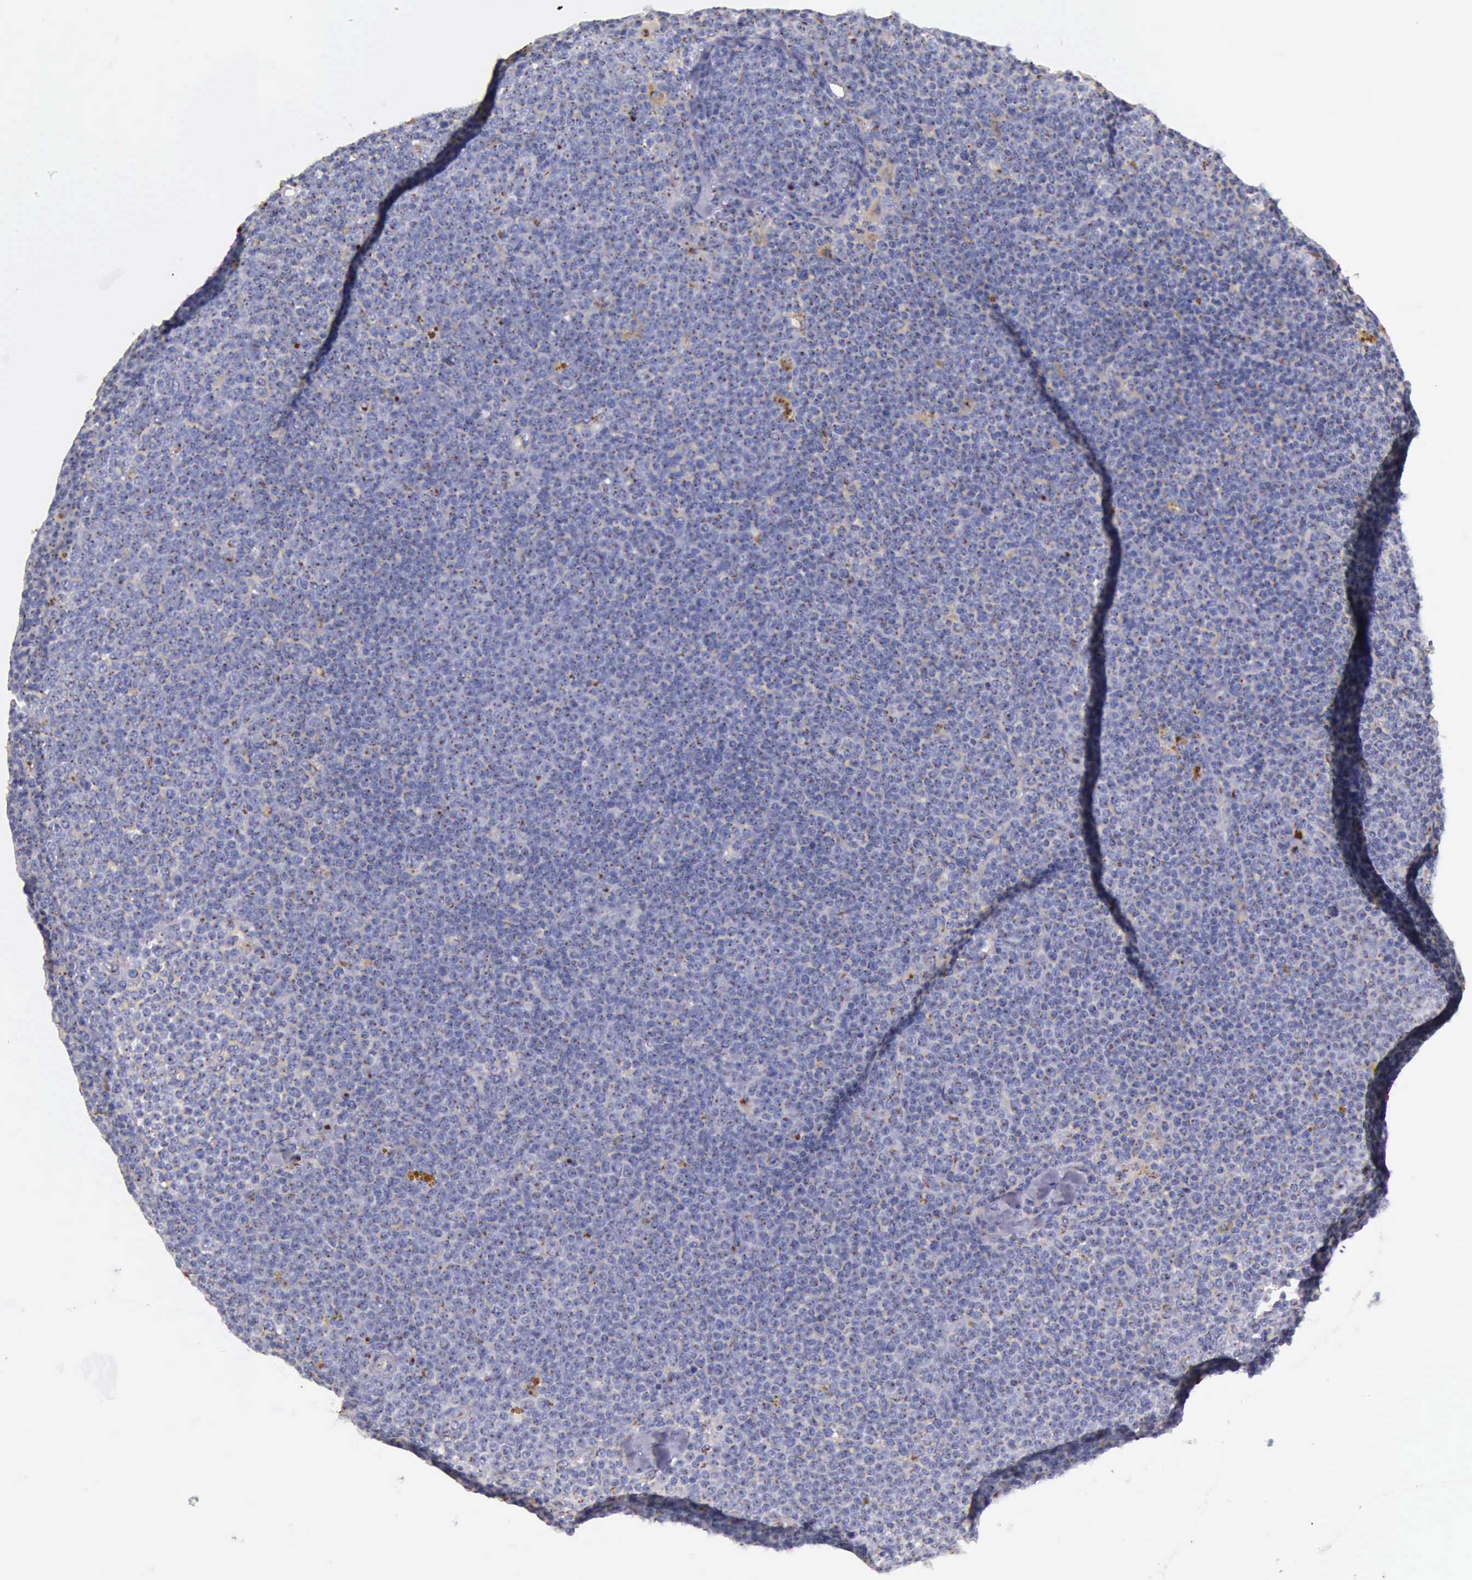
{"staining": {"intensity": "strong", "quantity": ">75%", "location": "cytoplasmic/membranous"}, "tissue": "lymphoma", "cell_type": "Tumor cells", "image_type": "cancer", "snomed": [{"axis": "morphology", "description": "Malignant lymphoma, non-Hodgkin's type, Low grade"}, {"axis": "topography", "description": "Lymph node"}], "caption": "IHC photomicrograph of low-grade malignant lymphoma, non-Hodgkin's type stained for a protein (brown), which reveals high levels of strong cytoplasmic/membranous staining in approximately >75% of tumor cells.", "gene": "GOLGA5", "patient": {"sex": "male", "age": 50}}